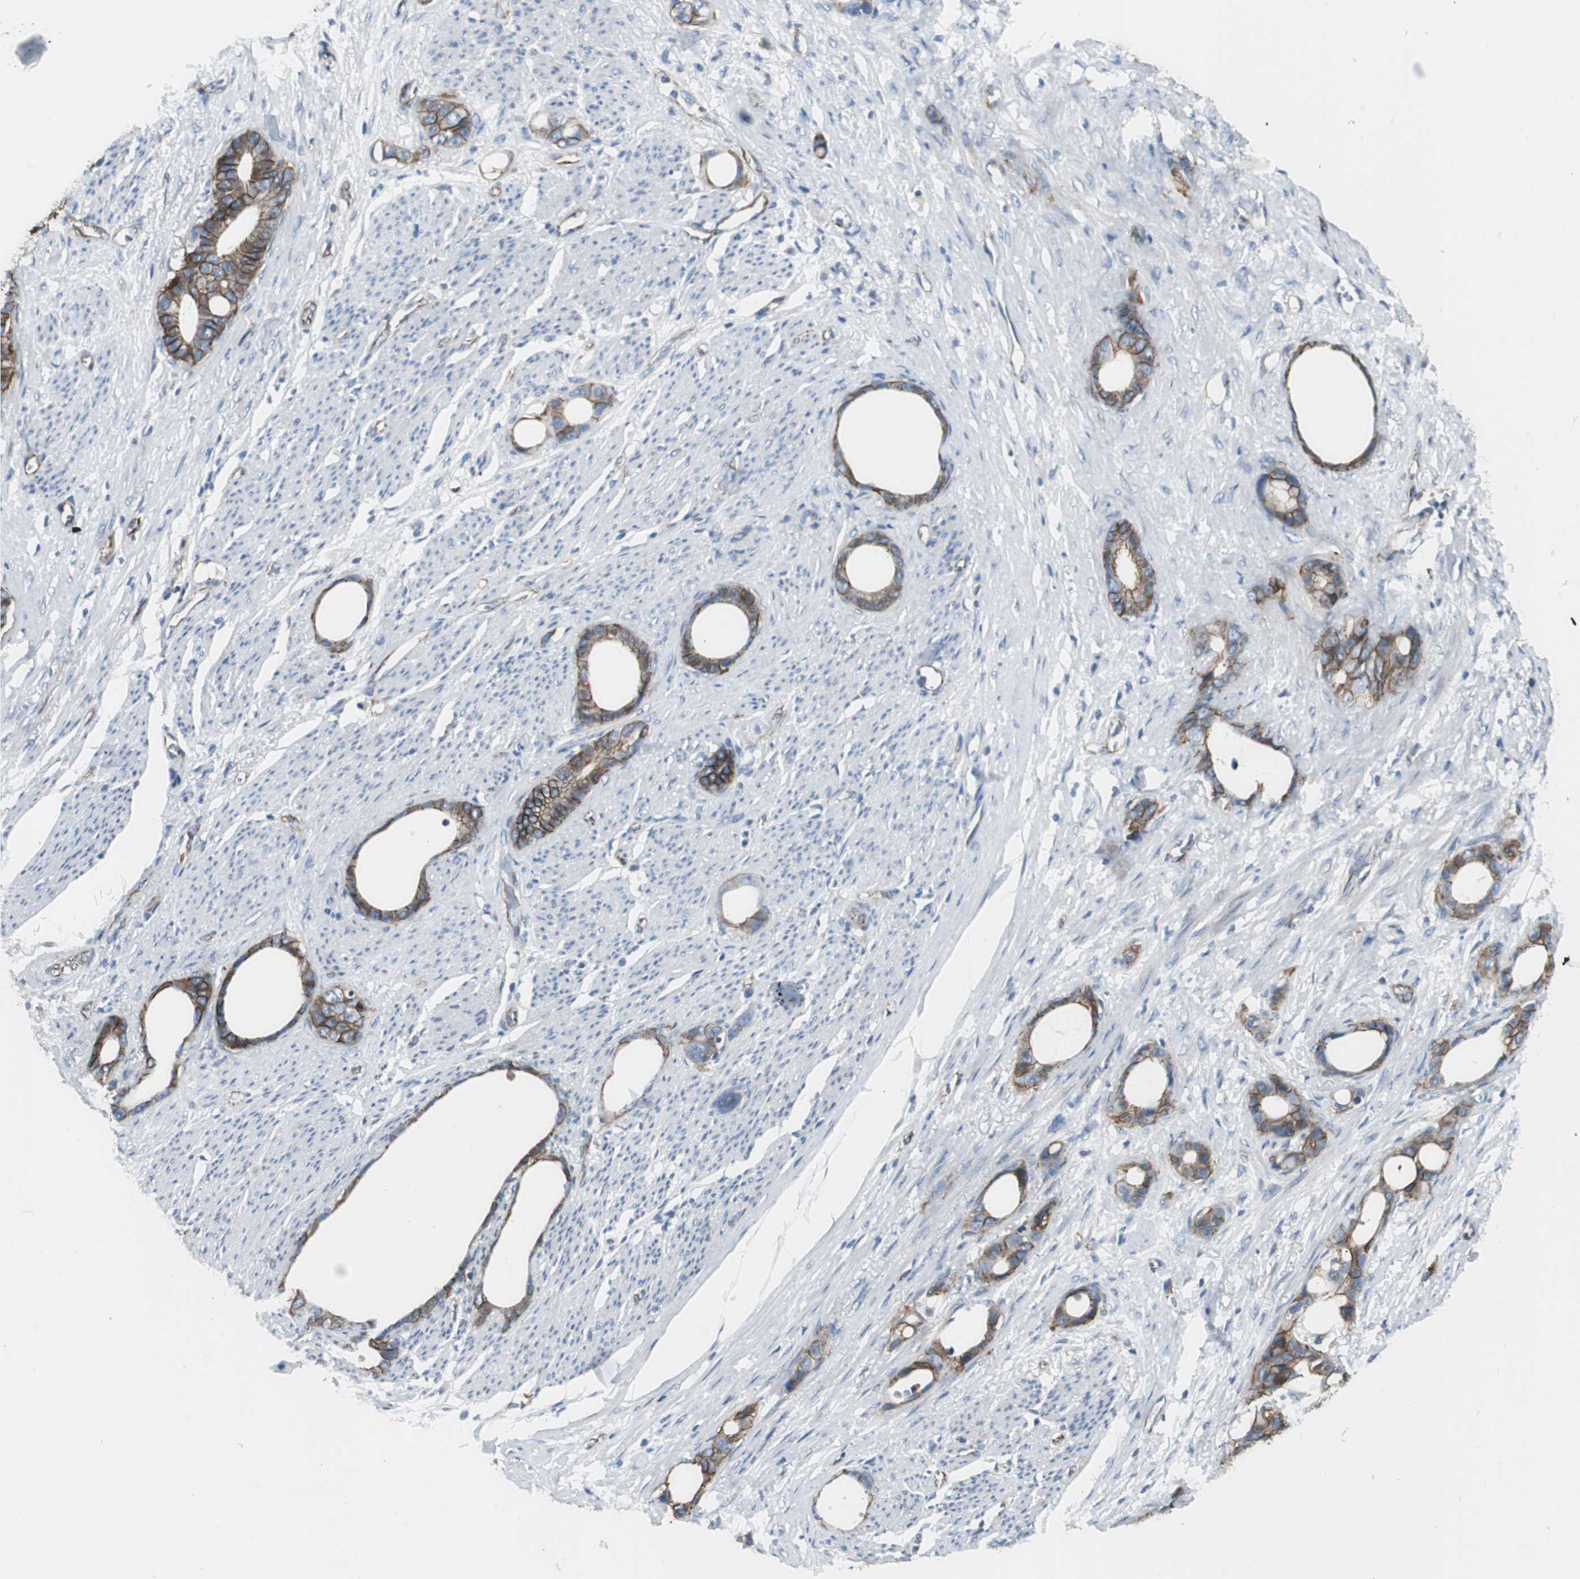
{"staining": {"intensity": "strong", "quantity": ">75%", "location": "cytoplasmic/membranous"}, "tissue": "stomach cancer", "cell_type": "Tumor cells", "image_type": "cancer", "snomed": [{"axis": "morphology", "description": "Adenocarcinoma, NOS"}, {"axis": "topography", "description": "Stomach"}], "caption": "A high amount of strong cytoplasmic/membranous expression is present in approximately >75% of tumor cells in adenocarcinoma (stomach) tissue.", "gene": "STXBP4", "patient": {"sex": "female", "age": 75}}